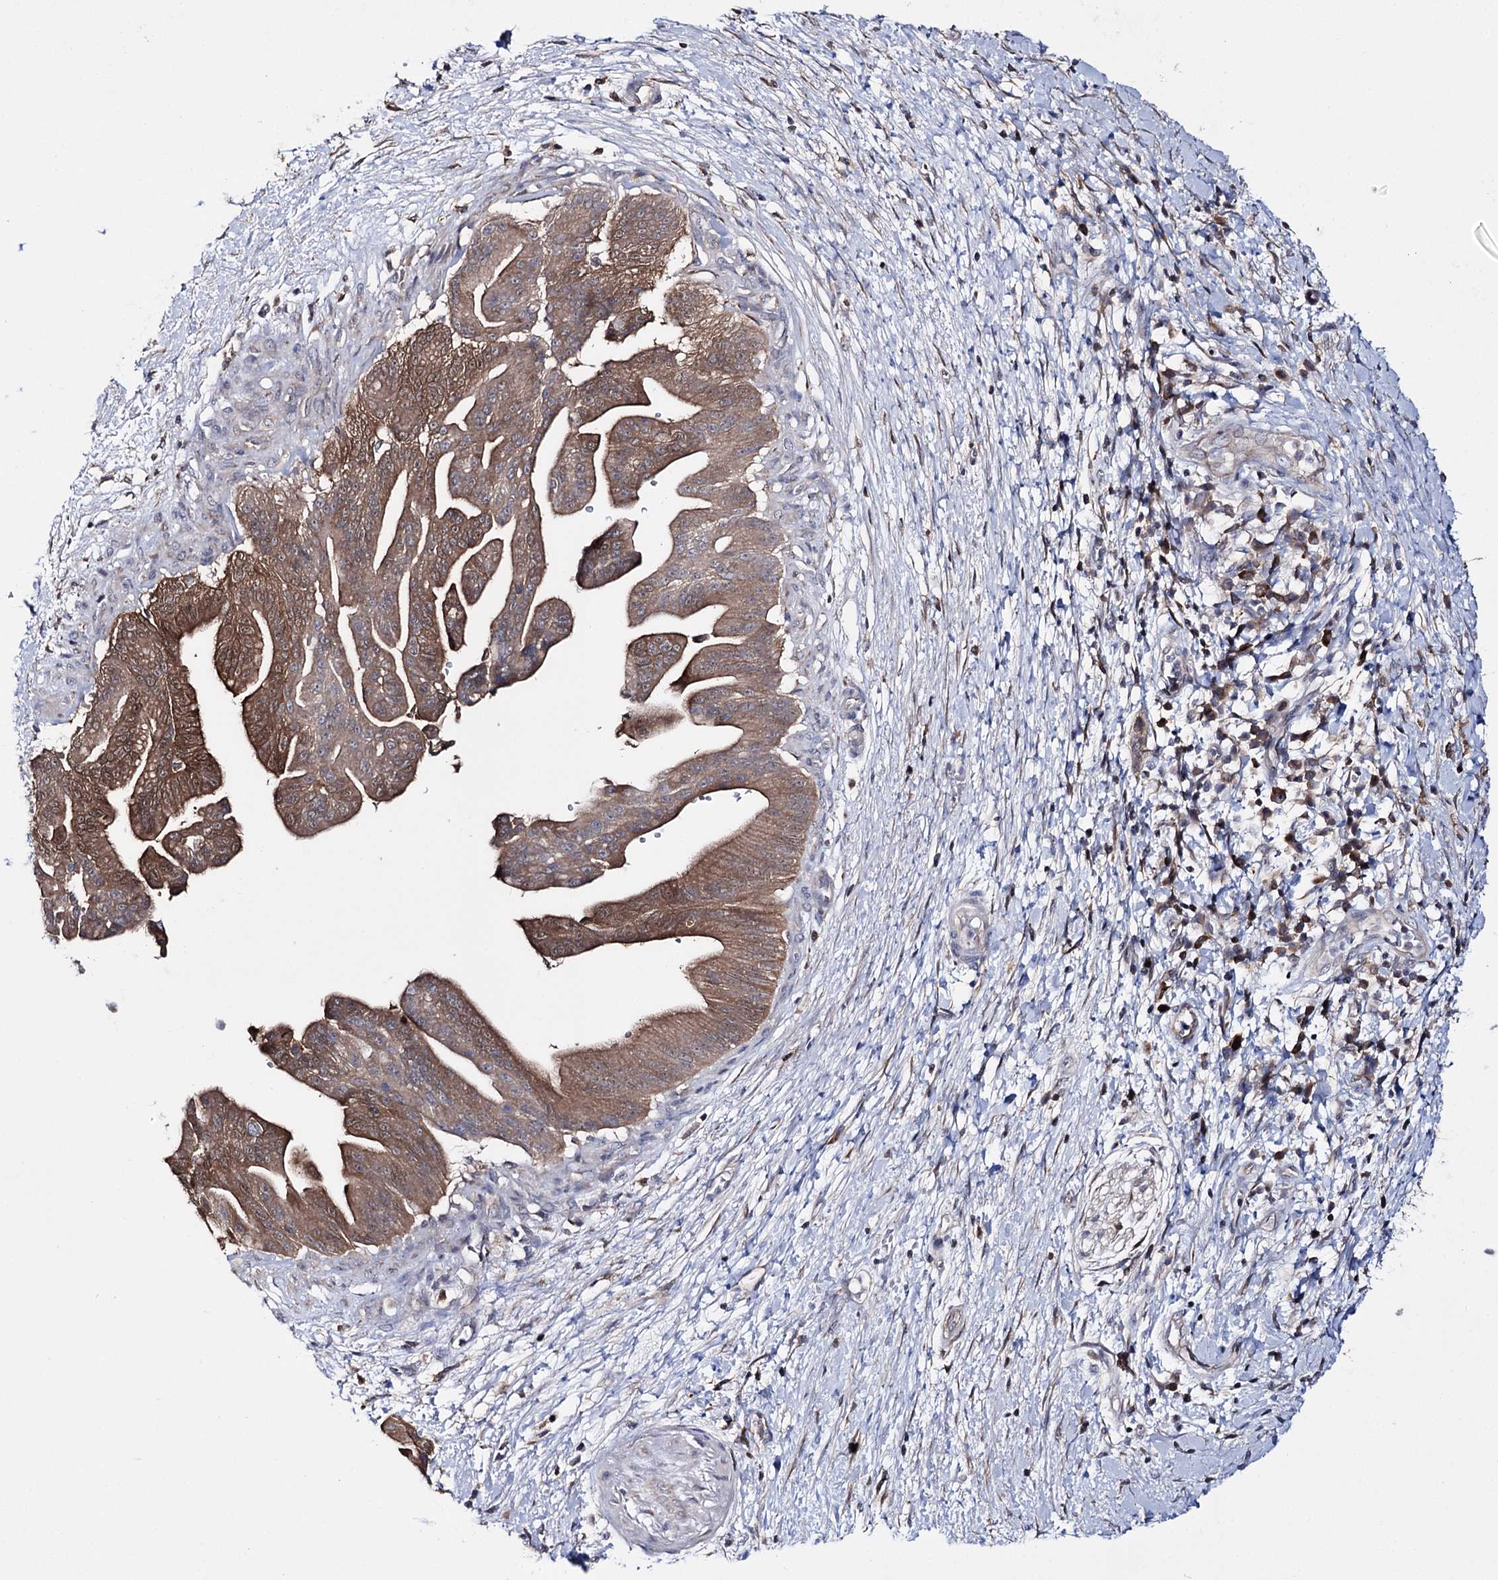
{"staining": {"intensity": "moderate", "quantity": ">75%", "location": "cytoplasmic/membranous,nuclear"}, "tissue": "pancreatic cancer", "cell_type": "Tumor cells", "image_type": "cancer", "snomed": [{"axis": "morphology", "description": "Adenocarcinoma, NOS"}, {"axis": "topography", "description": "Pancreas"}], "caption": "Moderate cytoplasmic/membranous and nuclear protein staining is appreciated in approximately >75% of tumor cells in pancreatic adenocarcinoma. The protein of interest is stained brown, and the nuclei are stained in blue (DAB (3,3'-diaminobenzidine) IHC with brightfield microscopy, high magnification).", "gene": "PTER", "patient": {"sex": "male", "age": 68}}